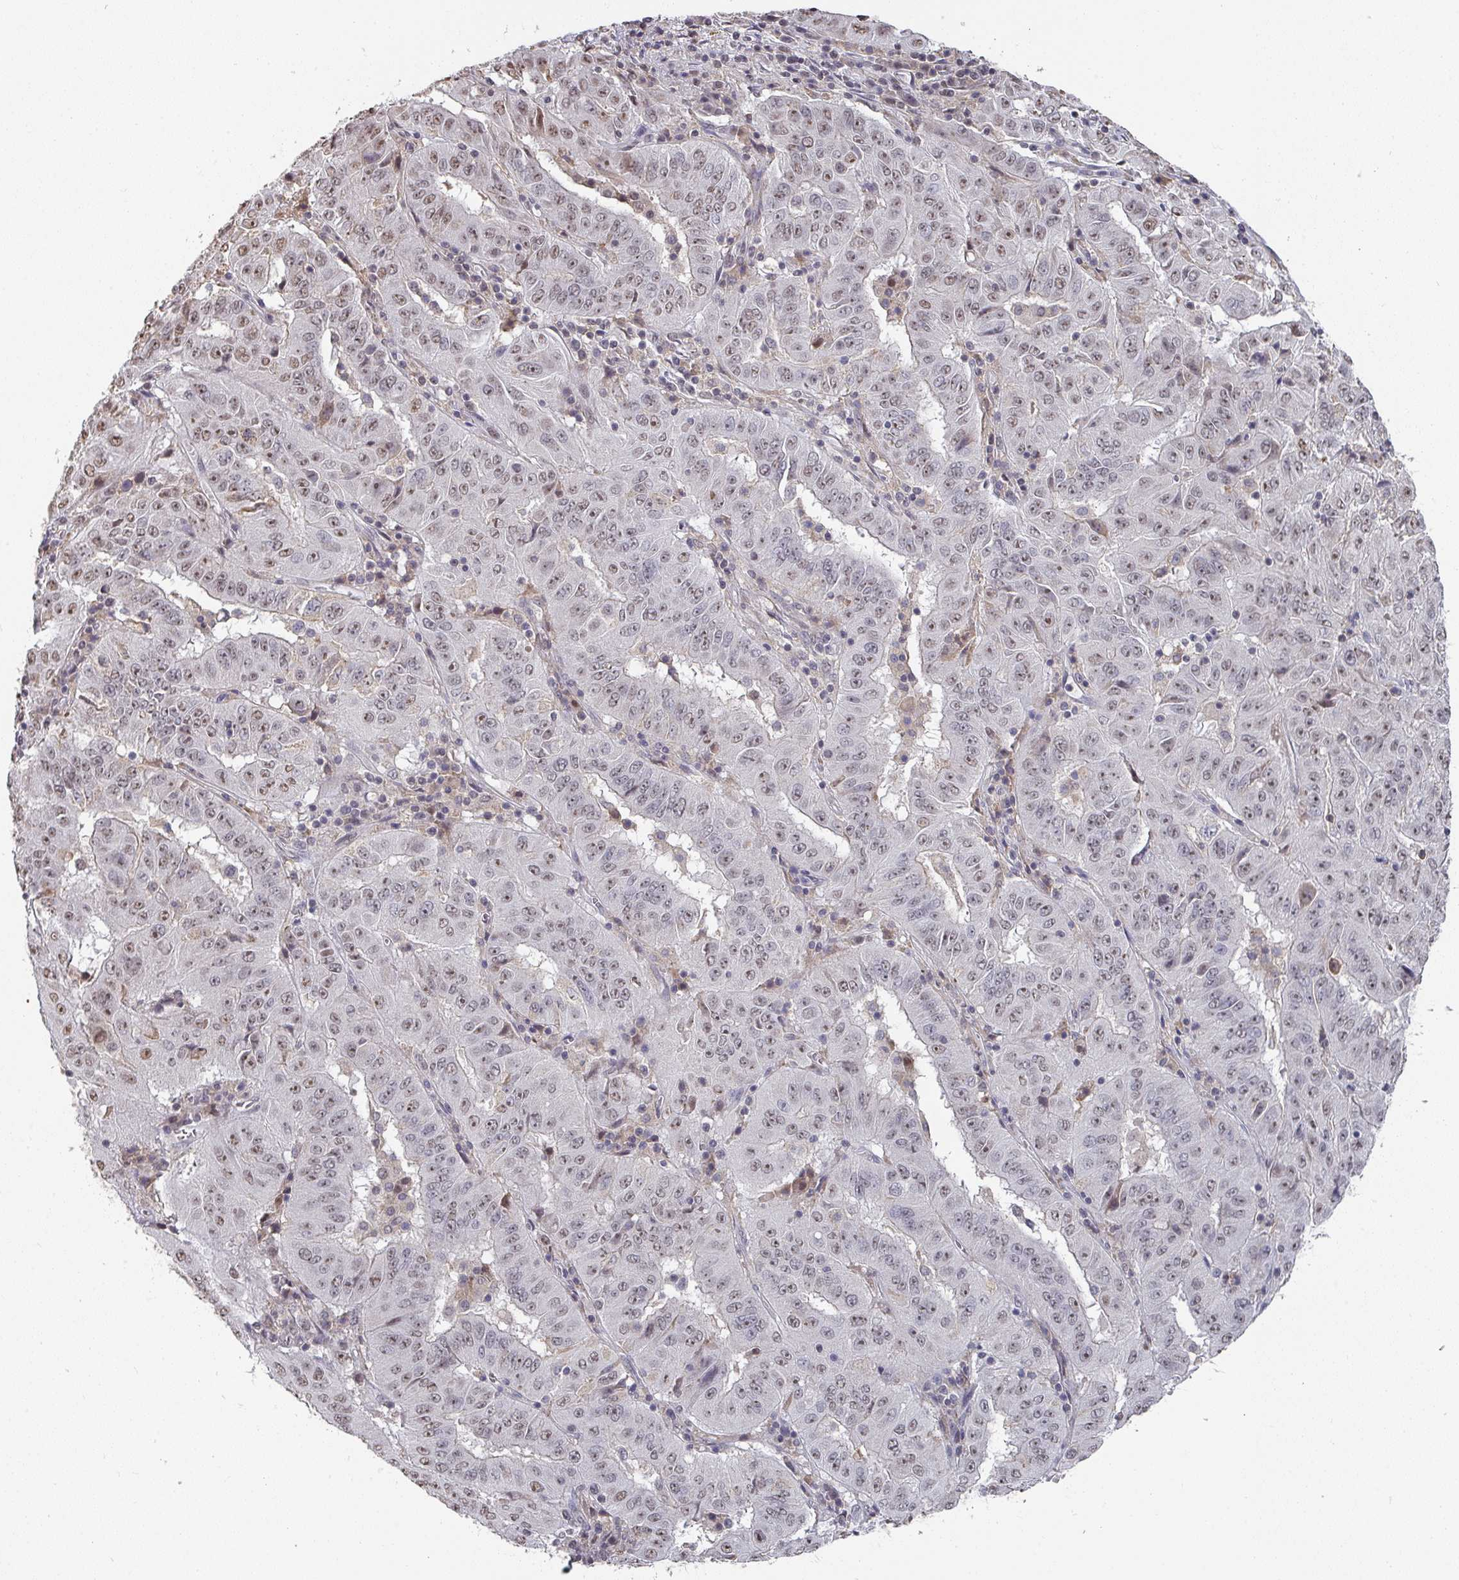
{"staining": {"intensity": "weak", "quantity": ">75%", "location": "nuclear"}, "tissue": "pancreatic cancer", "cell_type": "Tumor cells", "image_type": "cancer", "snomed": [{"axis": "morphology", "description": "Adenocarcinoma, NOS"}, {"axis": "topography", "description": "Pancreas"}], "caption": "Weak nuclear positivity is seen in about >75% of tumor cells in pancreatic cancer (adenocarcinoma).", "gene": "ZNF654", "patient": {"sex": "male", "age": 63}}